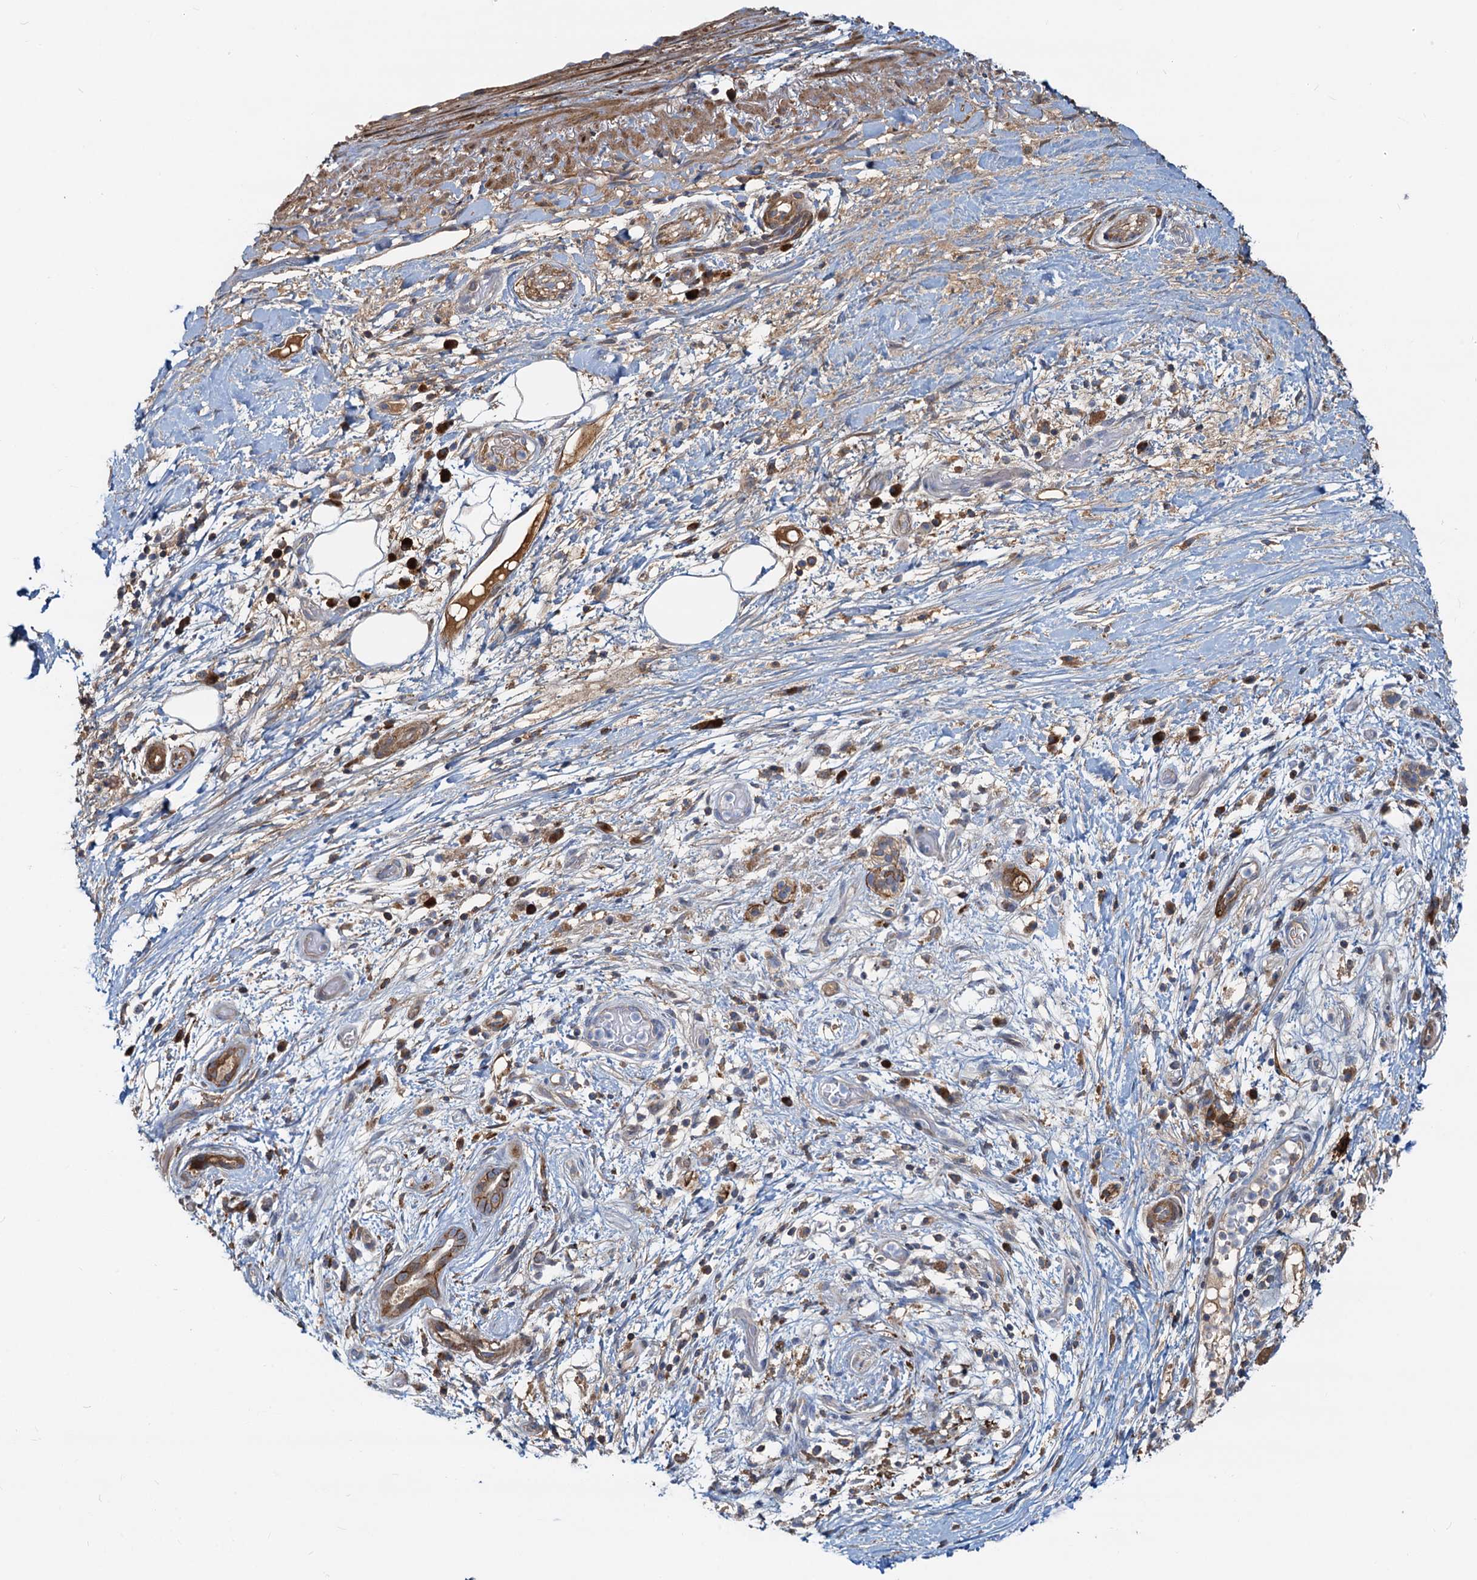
{"staining": {"intensity": "strong", "quantity": ">75%", "location": "cytoplasmic/membranous"}, "tissue": "pancreatic cancer", "cell_type": "Tumor cells", "image_type": "cancer", "snomed": [{"axis": "morphology", "description": "Adenocarcinoma, NOS"}, {"axis": "topography", "description": "Pancreas"}], "caption": "Adenocarcinoma (pancreatic) stained with IHC displays strong cytoplasmic/membranous positivity in about >75% of tumor cells.", "gene": "LNX2", "patient": {"sex": "female", "age": 73}}